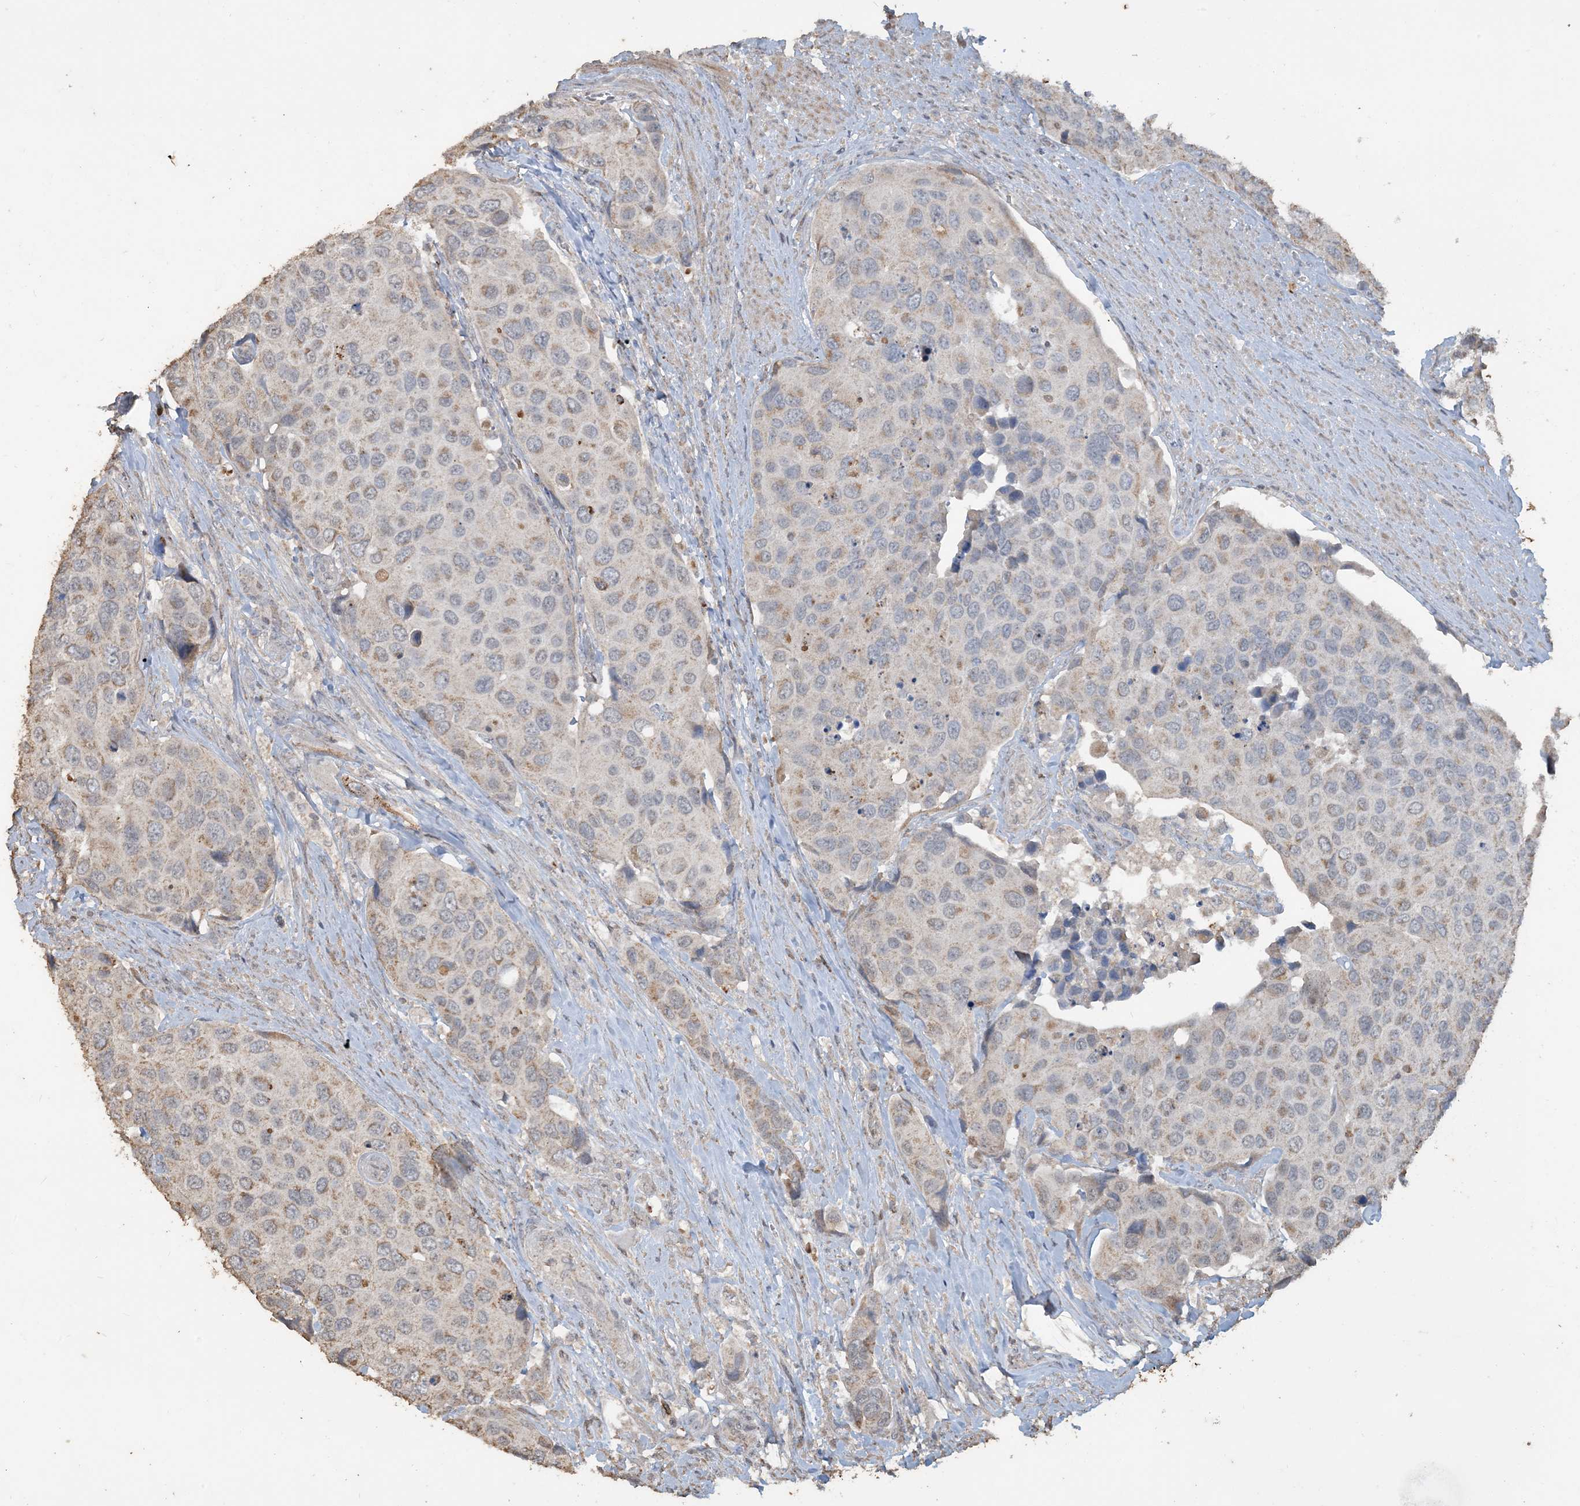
{"staining": {"intensity": "moderate", "quantity": "25%-75%", "location": "cytoplasmic/membranous"}, "tissue": "urothelial cancer", "cell_type": "Tumor cells", "image_type": "cancer", "snomed": [{"axis": "morphology", "description": "Urothelial carcinoma, High grade"}, {"axis": "topography", "description": "Urinary bladder"}], "caption": "The photomicrograph displays a brown stain indicating the presence of a protein in the cytoplasmic/membranous of tumor cells in high-grade urothelial carcinoma. (DAB IHC, brown staining for protein, blue staining for nuclei).", "gene": "SFMBT2", "patient": {"sex": "male", "age": 74}}